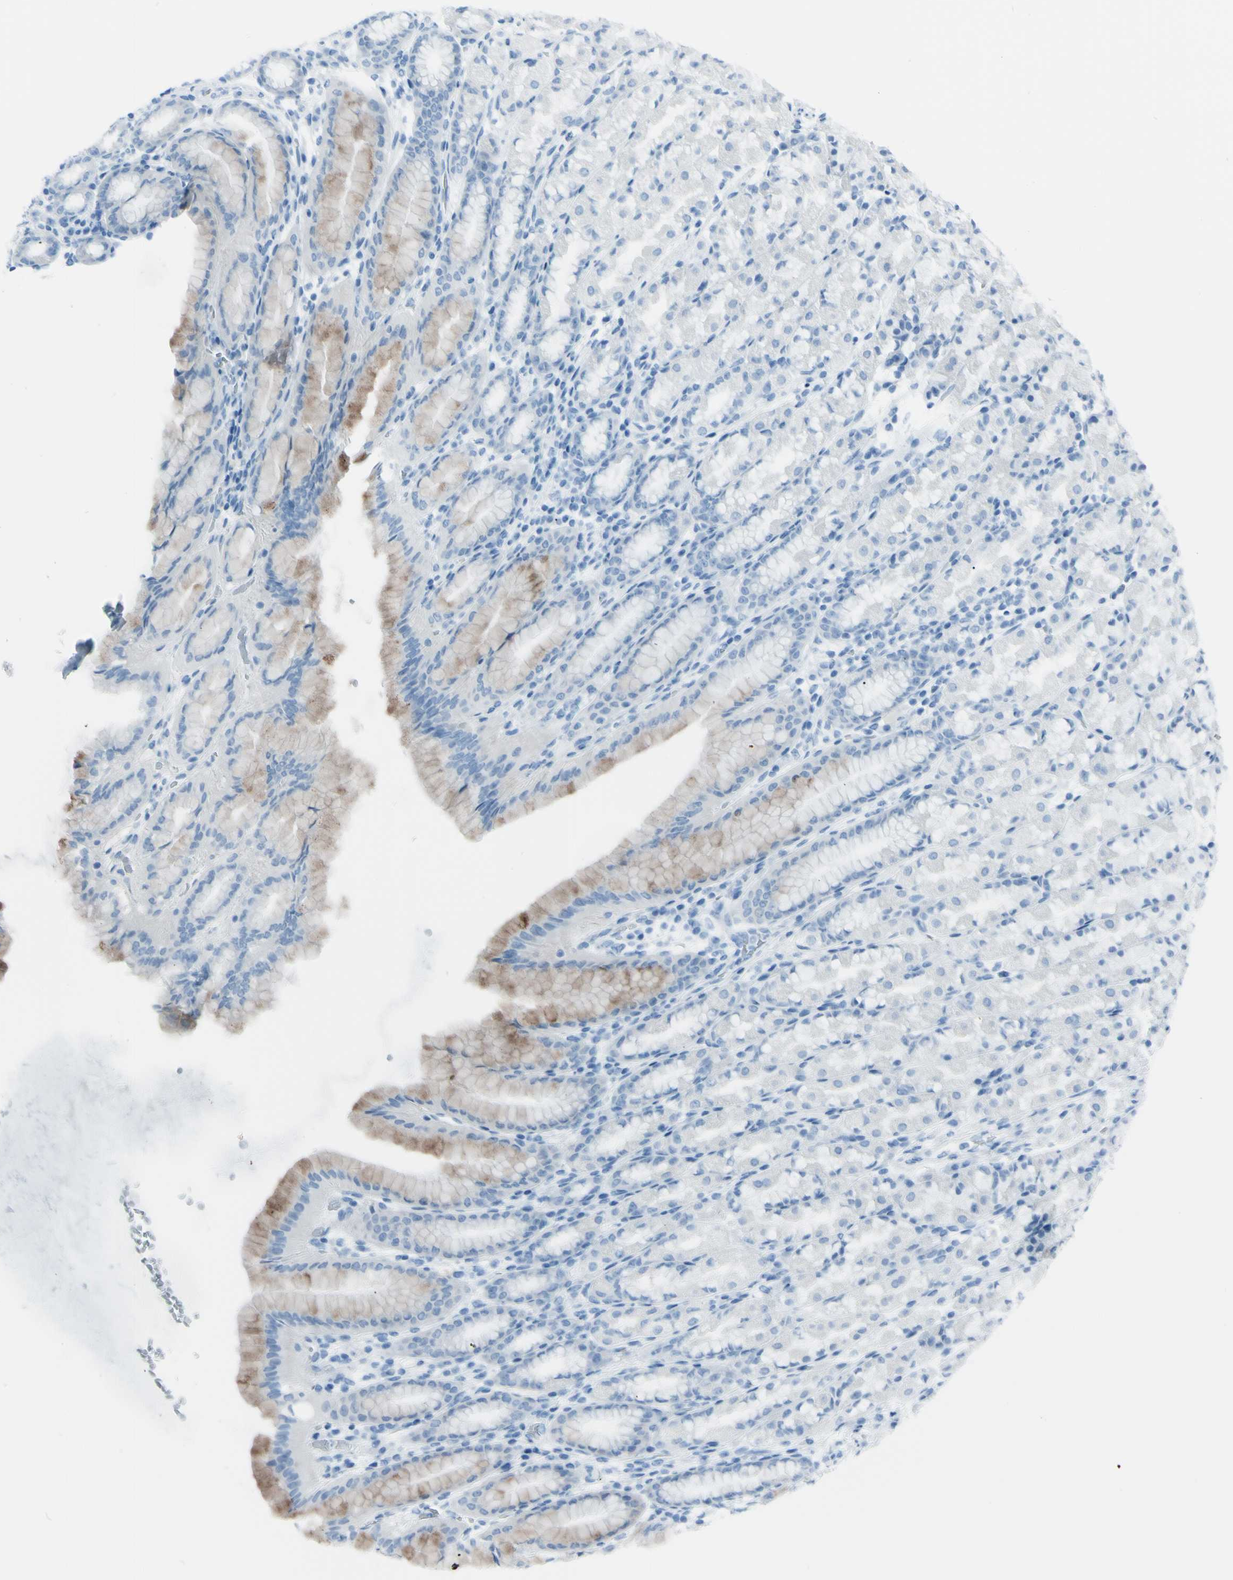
{"staining": {"intensity": "weak", "quantity": "<25%", "location": "cytoplasmic/membranous"}, "tissue": "stomach", "cell_type": "Glandular cells", "image_type": "normal", "snomed": [{"axis": "morphology", "description": "Normal tissue, NOS"}, {"axis": "topography", "description": "Stomach, upper"}], "caption": "Photomicrograph shows no protein staining in glandular cells of normal stomach. (DAB IHC, high magnification).", "gene": "AFP", "patient": {"sex": "male", "age": 68}}